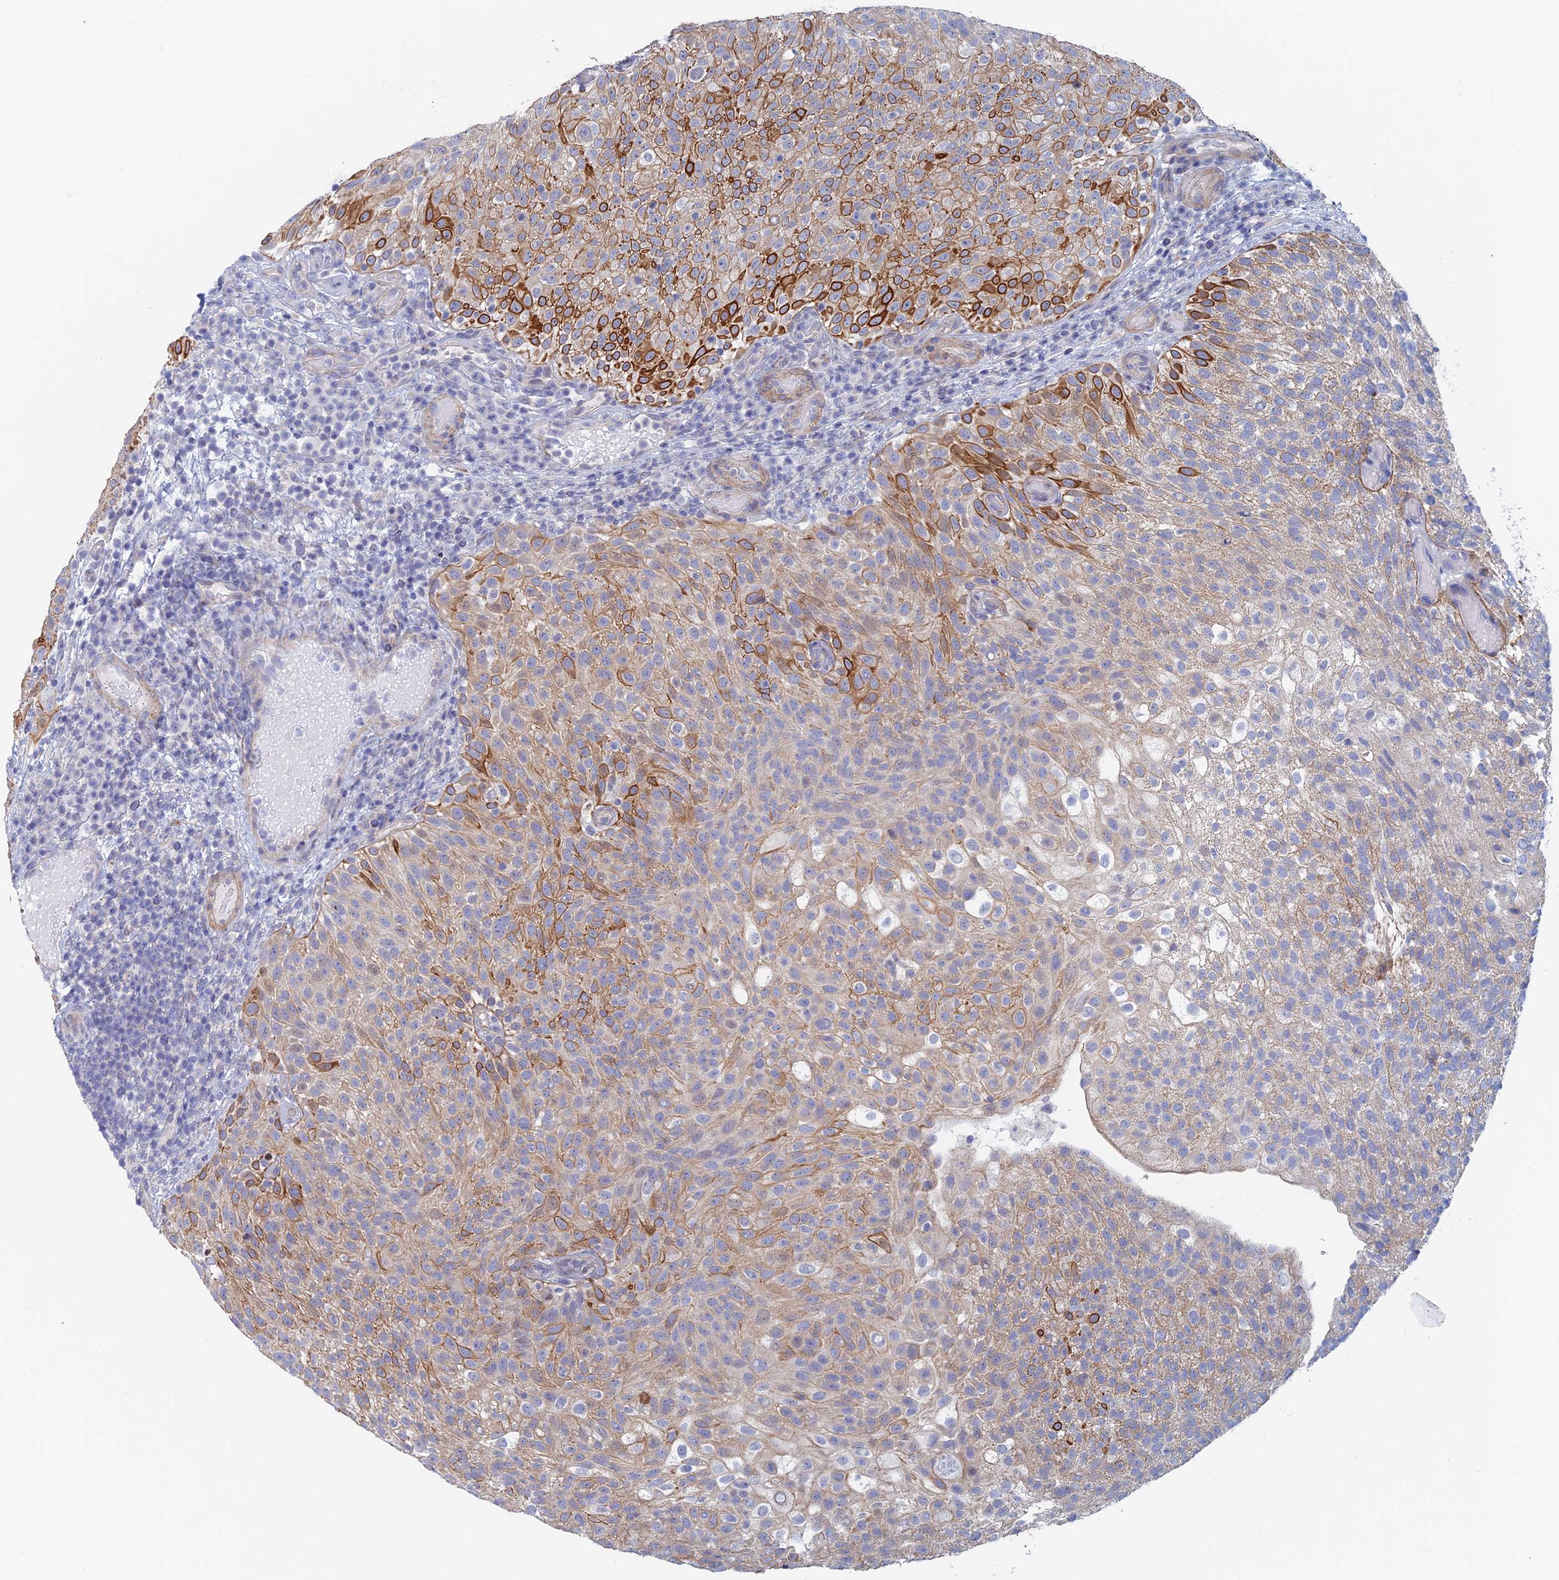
{"staining": {"intensity": "moderate", "quantity": "25%-75%", "location": "cytoplasmic/membranous"}, "tissue": "urothelial cancer", "cell_type": "Tumor cells", "image_type": "cancer", "snomed": [{"axis": "morphology", "description": "Urothelial carcinoma, Low grade"}, {"axis": "topography", "description": "Urinary bladder"}], "caption": "This is a histology image of IHC staining of urothelial carcinoma (low-grade), which shows moderate expression in the cytoplasmic/membranous of tumor cells.", "gene": "GMNC", "patient": {"sex": "male", "age": 78}}